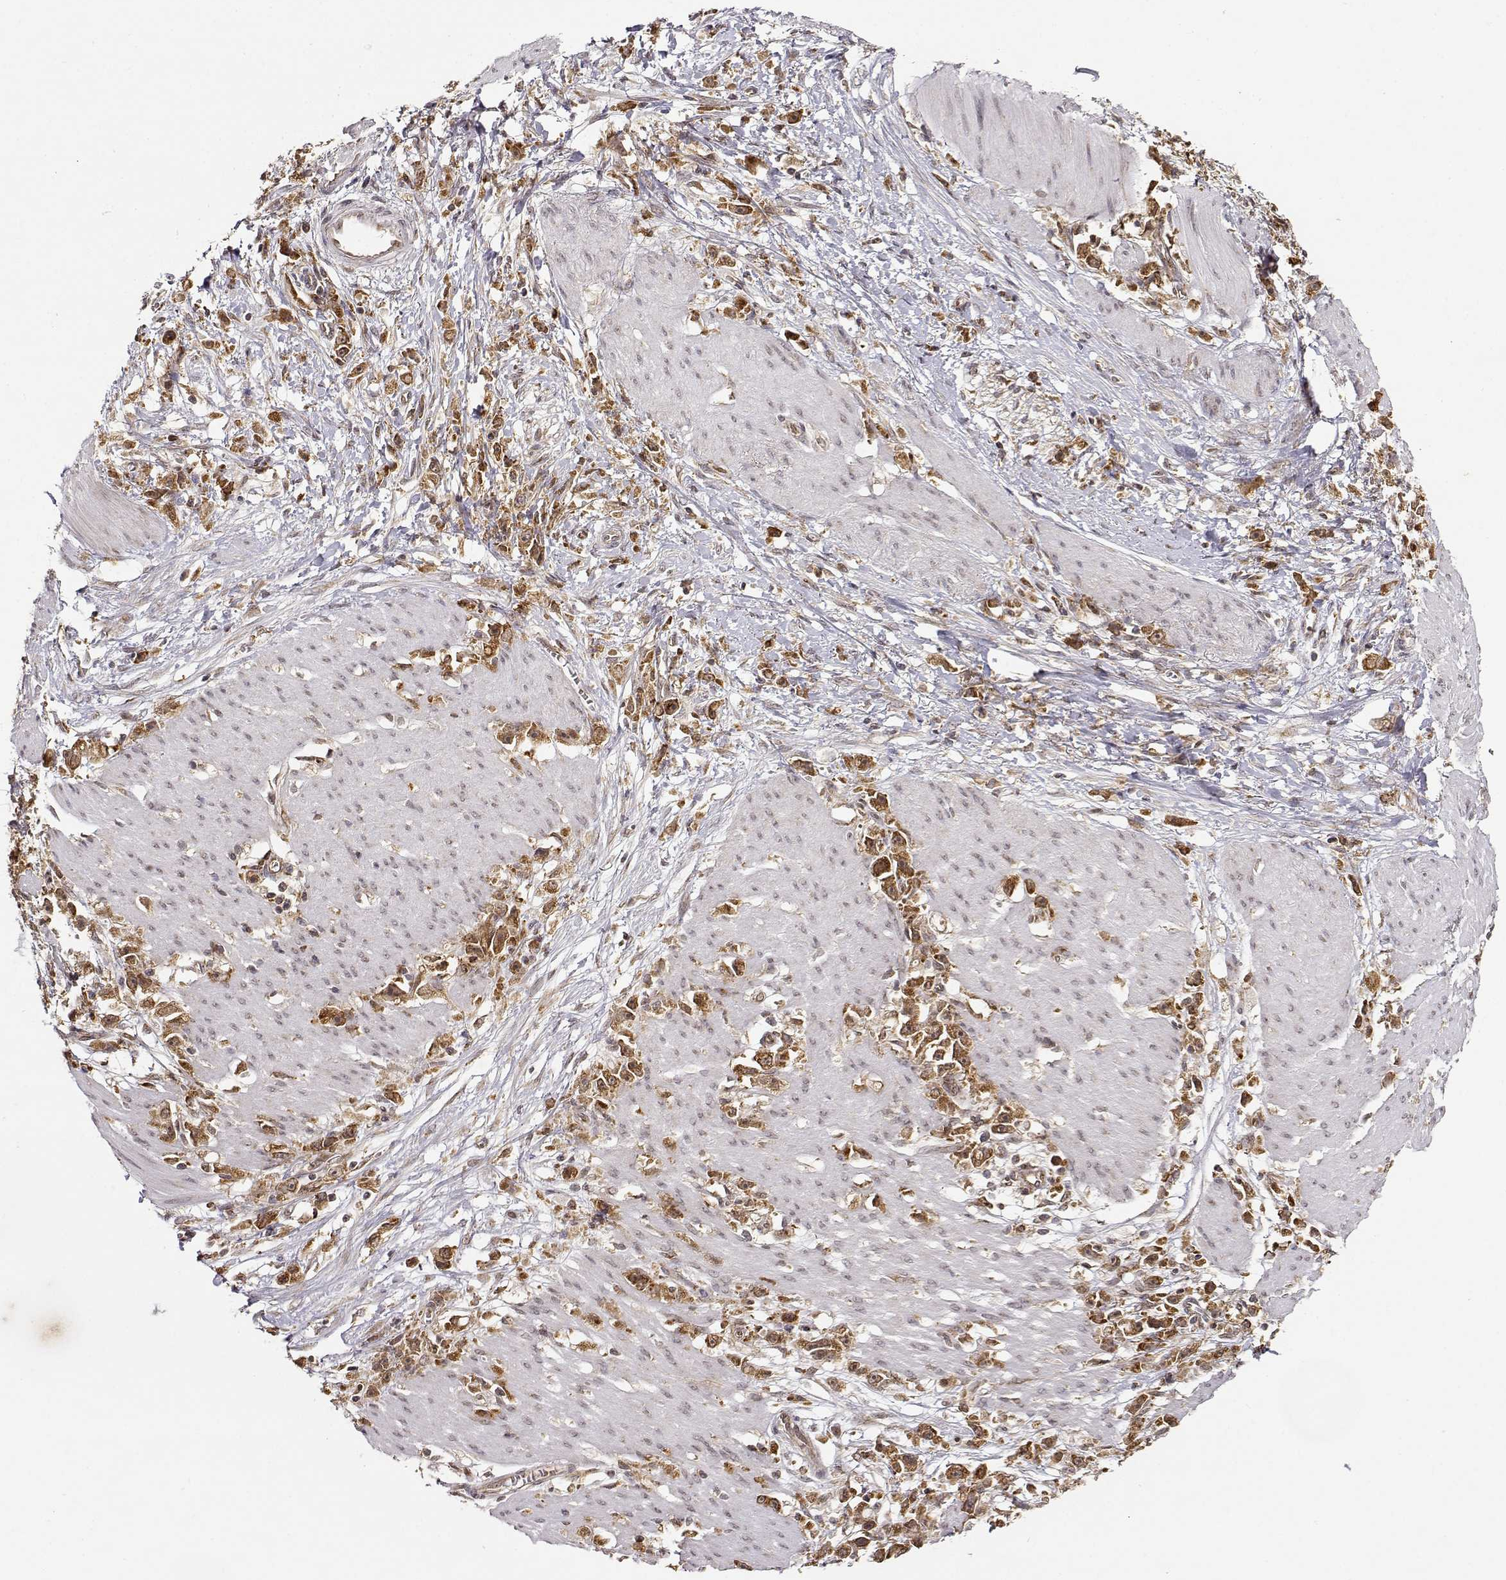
{"staining": {"intensity": "strong", "quantity": ">75%", "location": "cytoplasmic/membranous"}, "tissue": "stomach cancer", "cell_type": "Tumor cells", "image_type": "cancer", "snomed": [{"axis": "morphology", "description": "Adenocarcinoma, NOS"}, {"axis": "topography", "description": "Stomach"}], "caption": "A high-resolution image shows immunohistochemistry staining of stomach cancer (adenocarcinoma), which exhibits strong cytoplasmic/membranous expression in approximately >75% of tumor cells.", "gene": "RNF13", "patient": {"sex": "female", "age": 59}}